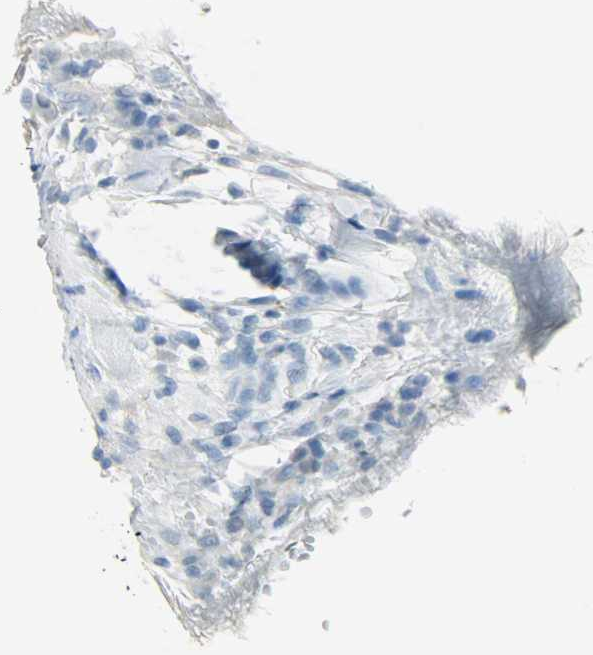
{"staining": {"intensity": "moderate", "quantity": "<25%", "location": "nuclear"}, "tissue": "colorectal cancer", "cell_type": "Tumor cells", "image_type": "cancer", "snomed": [{"axis": "morphology", "description": "Adenocarcinoma, NOS"}, {"axis": "topography", "description": "Colon"}], "caption": "A micrograph showing moderate nuclear expression in approximately <25% of tumor cells in colorectal adenocarcinoma, as visualized by brown immunohistochemical staining.", "gene": "TPX2", "patient": {"sex": "female", "age": 86}}